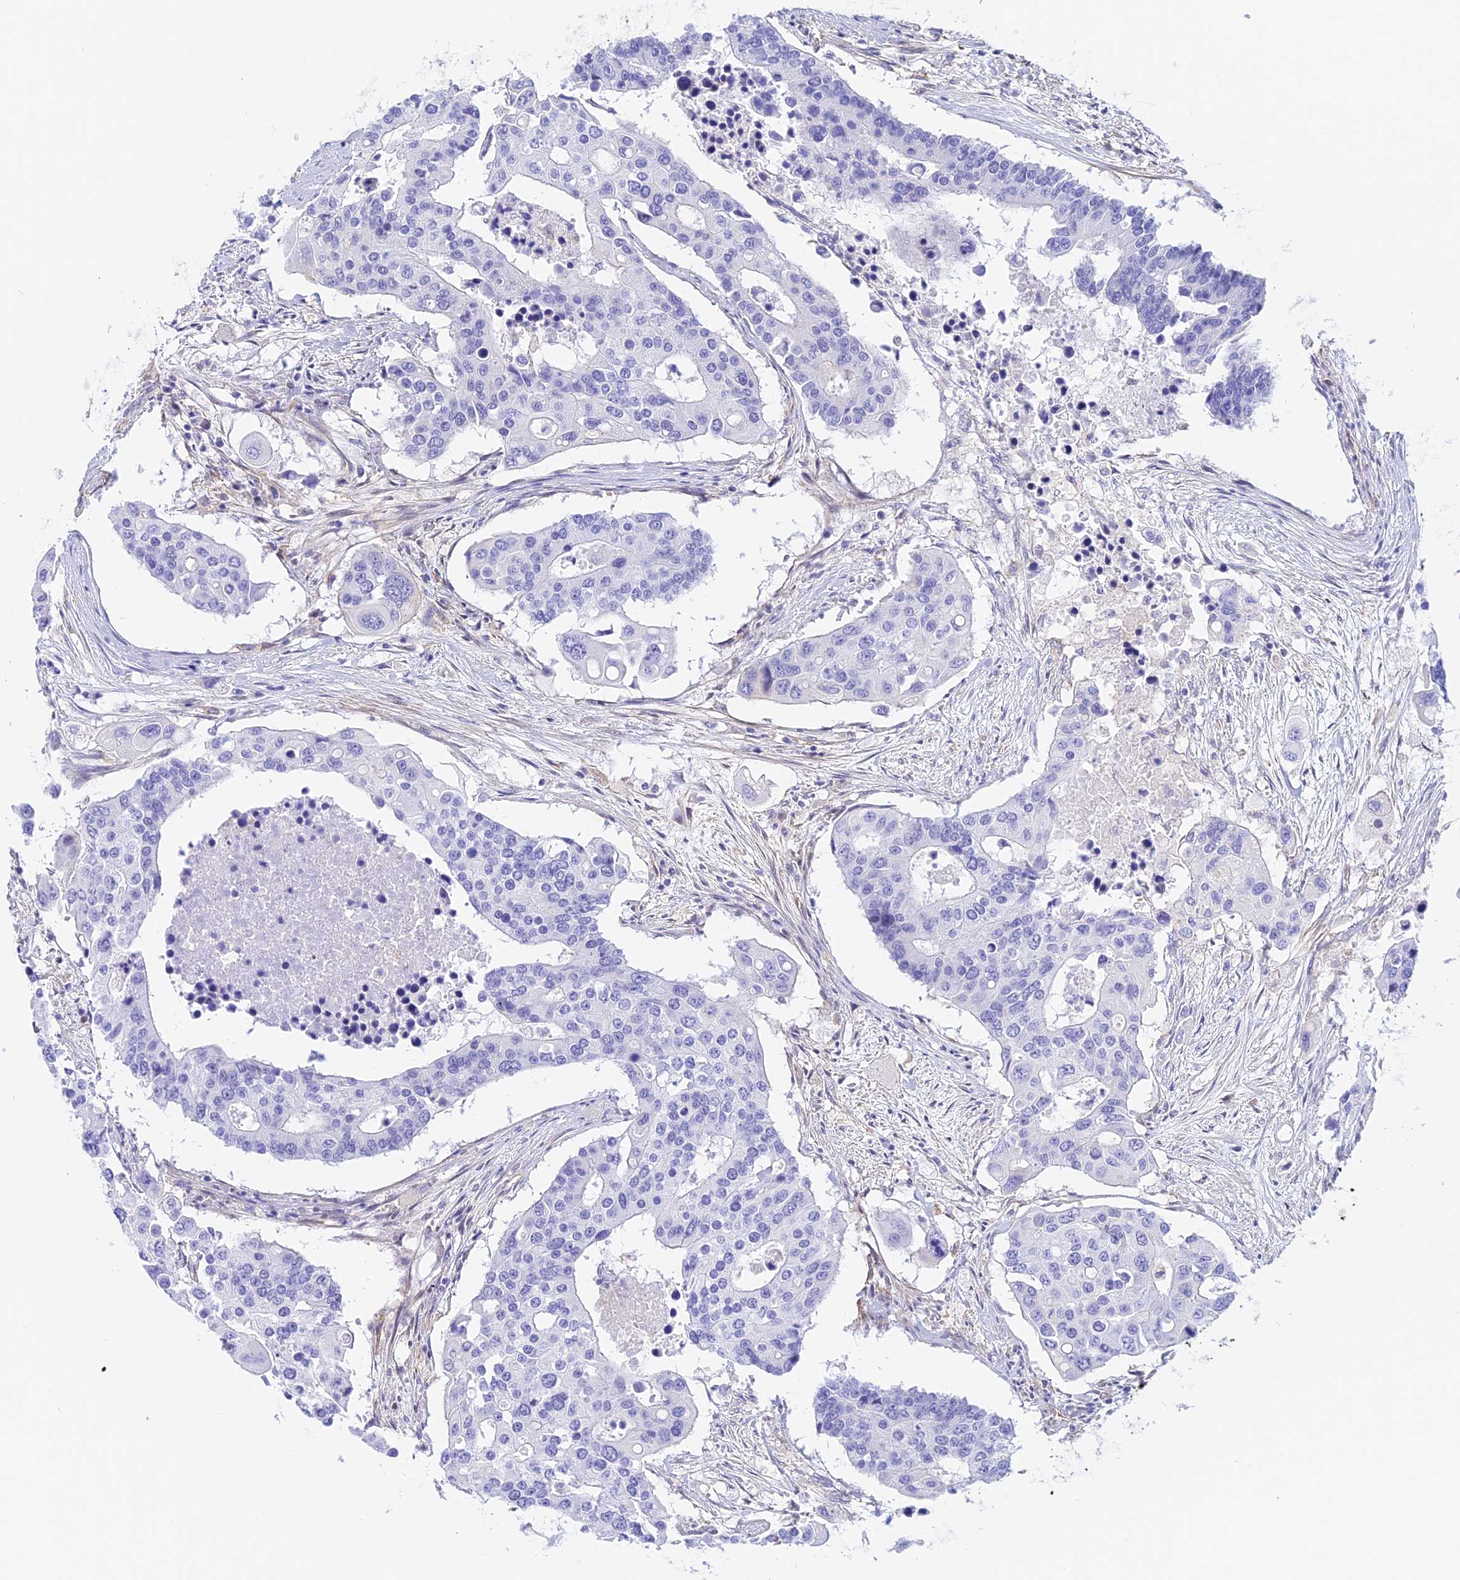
{"staining": {"intensity": "negative", "quantity": "none", "location": "none"}, "tissue": "colorectal cancer", "cell_type": "Tumor cells", "image_type": "cancer", "snomed": [{"axis": "morphology", "description": "Adenocarcinoma, NOS"}, {"axis": "topography", "description": "Colon"}], "caption": "High power microscopy histopathology image of an immunohistochemistry (IHC) micrograph of colorectal adenocarcinoma, revealing no significant staining in tumor cells.", "gene": "HOMER3", "patient": {"sex": "male", "age": 77}}